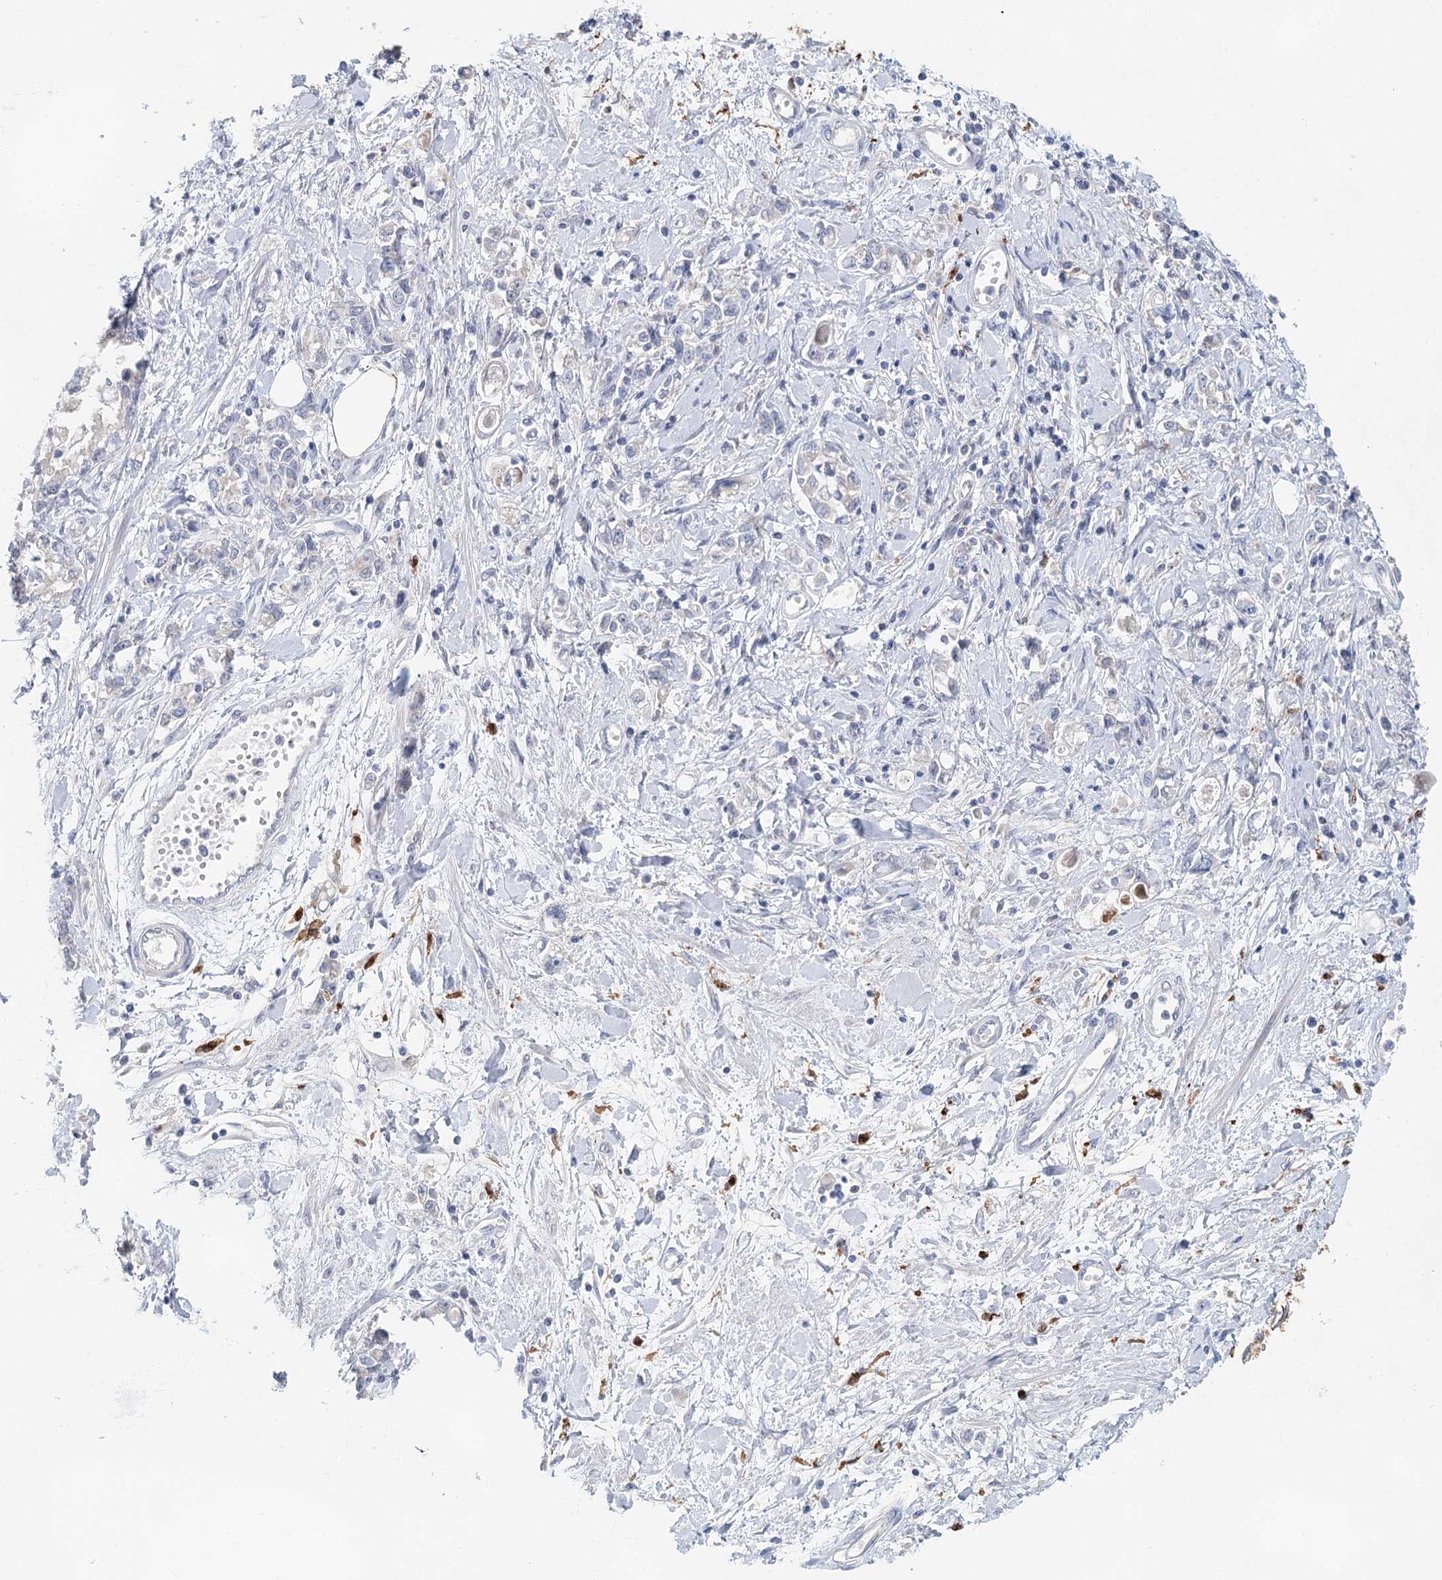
{"staining": {"intensity": "negative", "quantity": "none", "location": "none"}, "tissue": "stomach cancer", "cell_type": "Tumor cells", "image_type": "cancer", "snomed": [{"axis": "morphology", "description": "Adenocarcinoma, NOS"}, {"axis": "topography", "description": "Stomach"}], "caption": "DAB immunohistochemical staining of human stomach cancer (adenocarcinoma) displays no significant positivity in tumor cells. (DAB (3,3'-diaminobenzidine) IHC with hematoxylin counter stain).", "gene": "SLC19A3", "patient": {"sex": "female", "age": 76}}